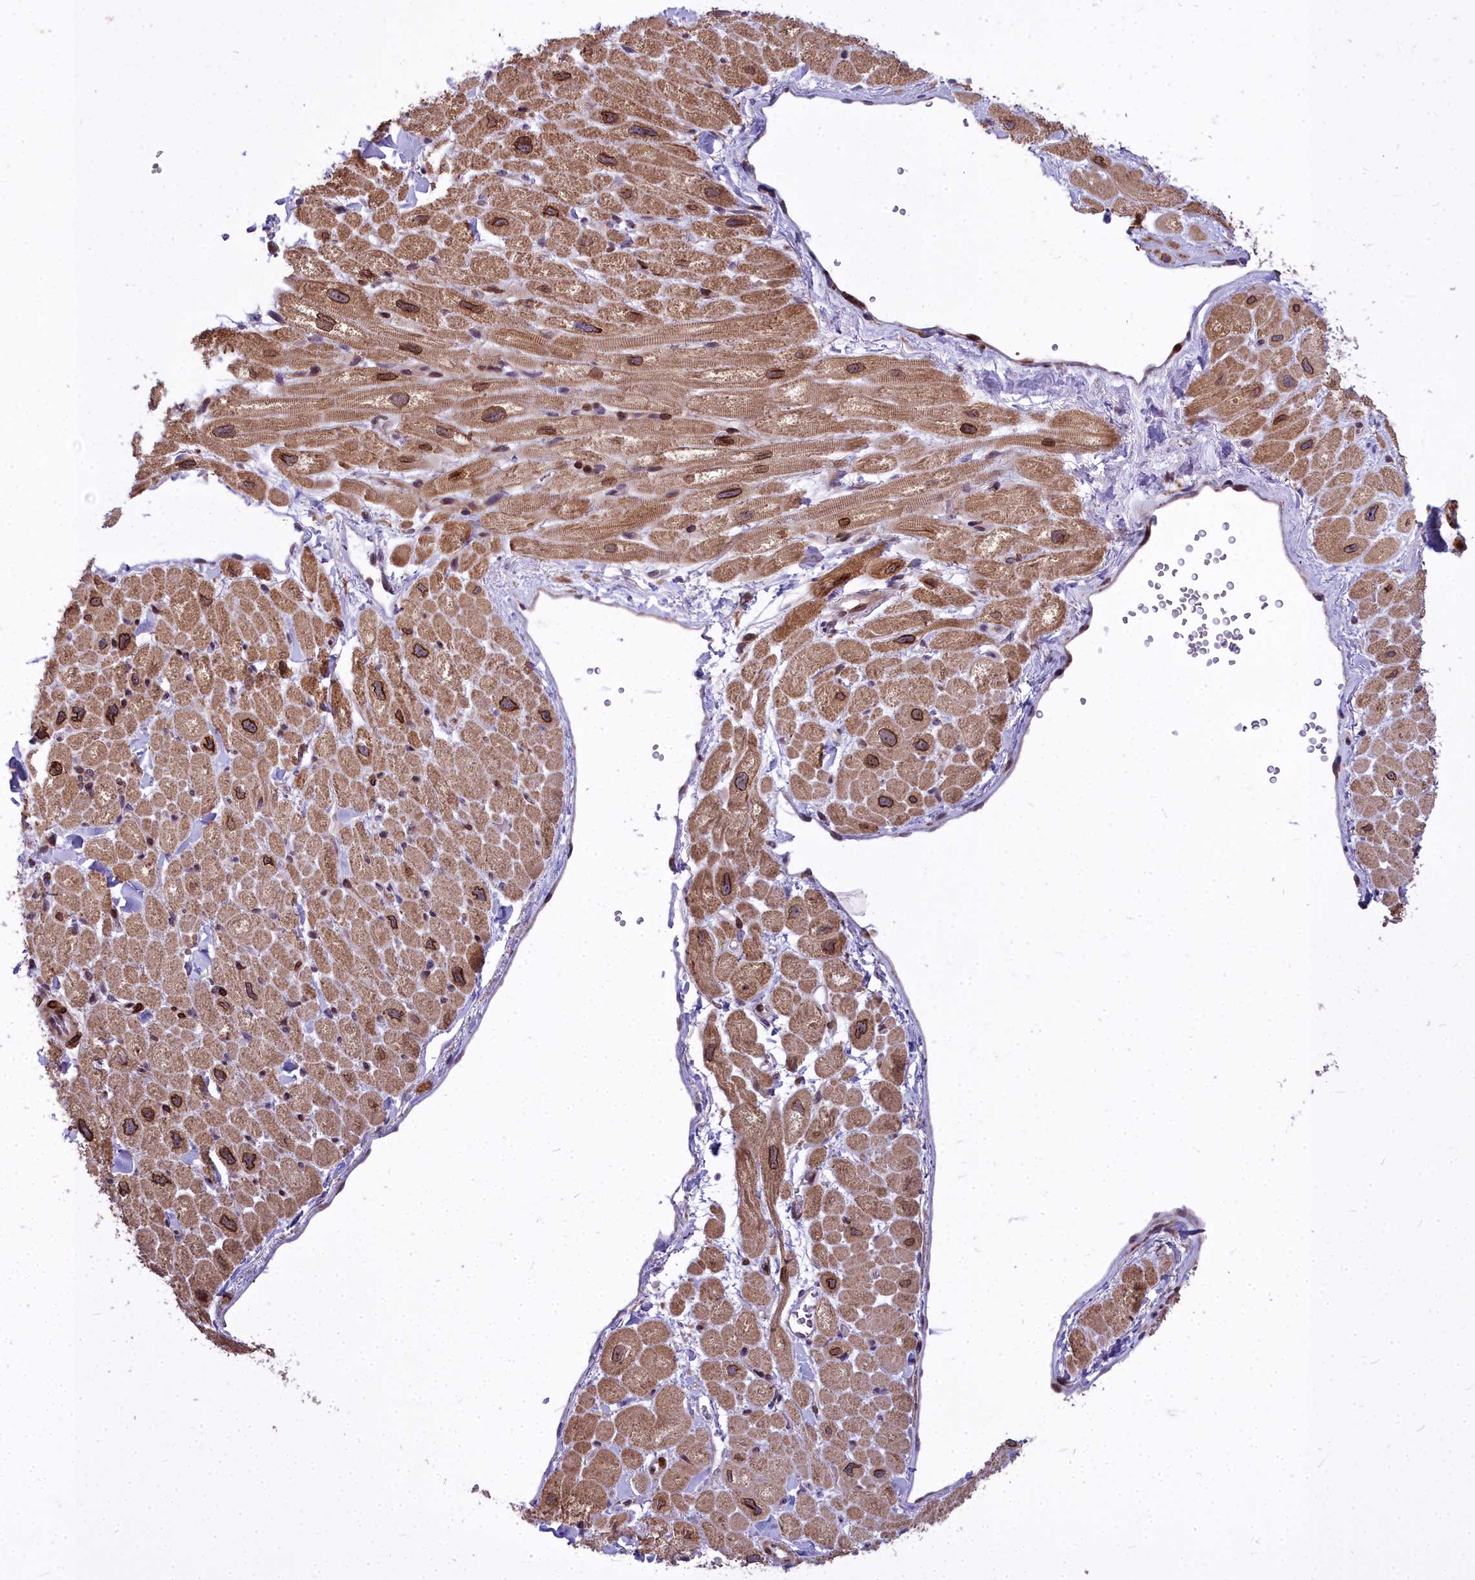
{"staining": {"intensity": "moderate", "quantity": ">75%", "location": "cytoplasmic/membranous,nuclear"}, "tissue": "heart muscle", "cell_type": "Cardiomyocytes", "image_type": "normal", "snomed": [{"axis": "morphology", "description": "Normal tissue, NOS"}, {"axis": "topography", "description": "Heart"}], "caption": "An image showing moderate cytoplasmic/membranous,nuclear staining in approximately >75% of cardiomyocytes in benign heart muscle, as visualized by brown immunohistochemical staining.", "gene": "ABCB8", "patient": {"sex": "male", "age": 65}}